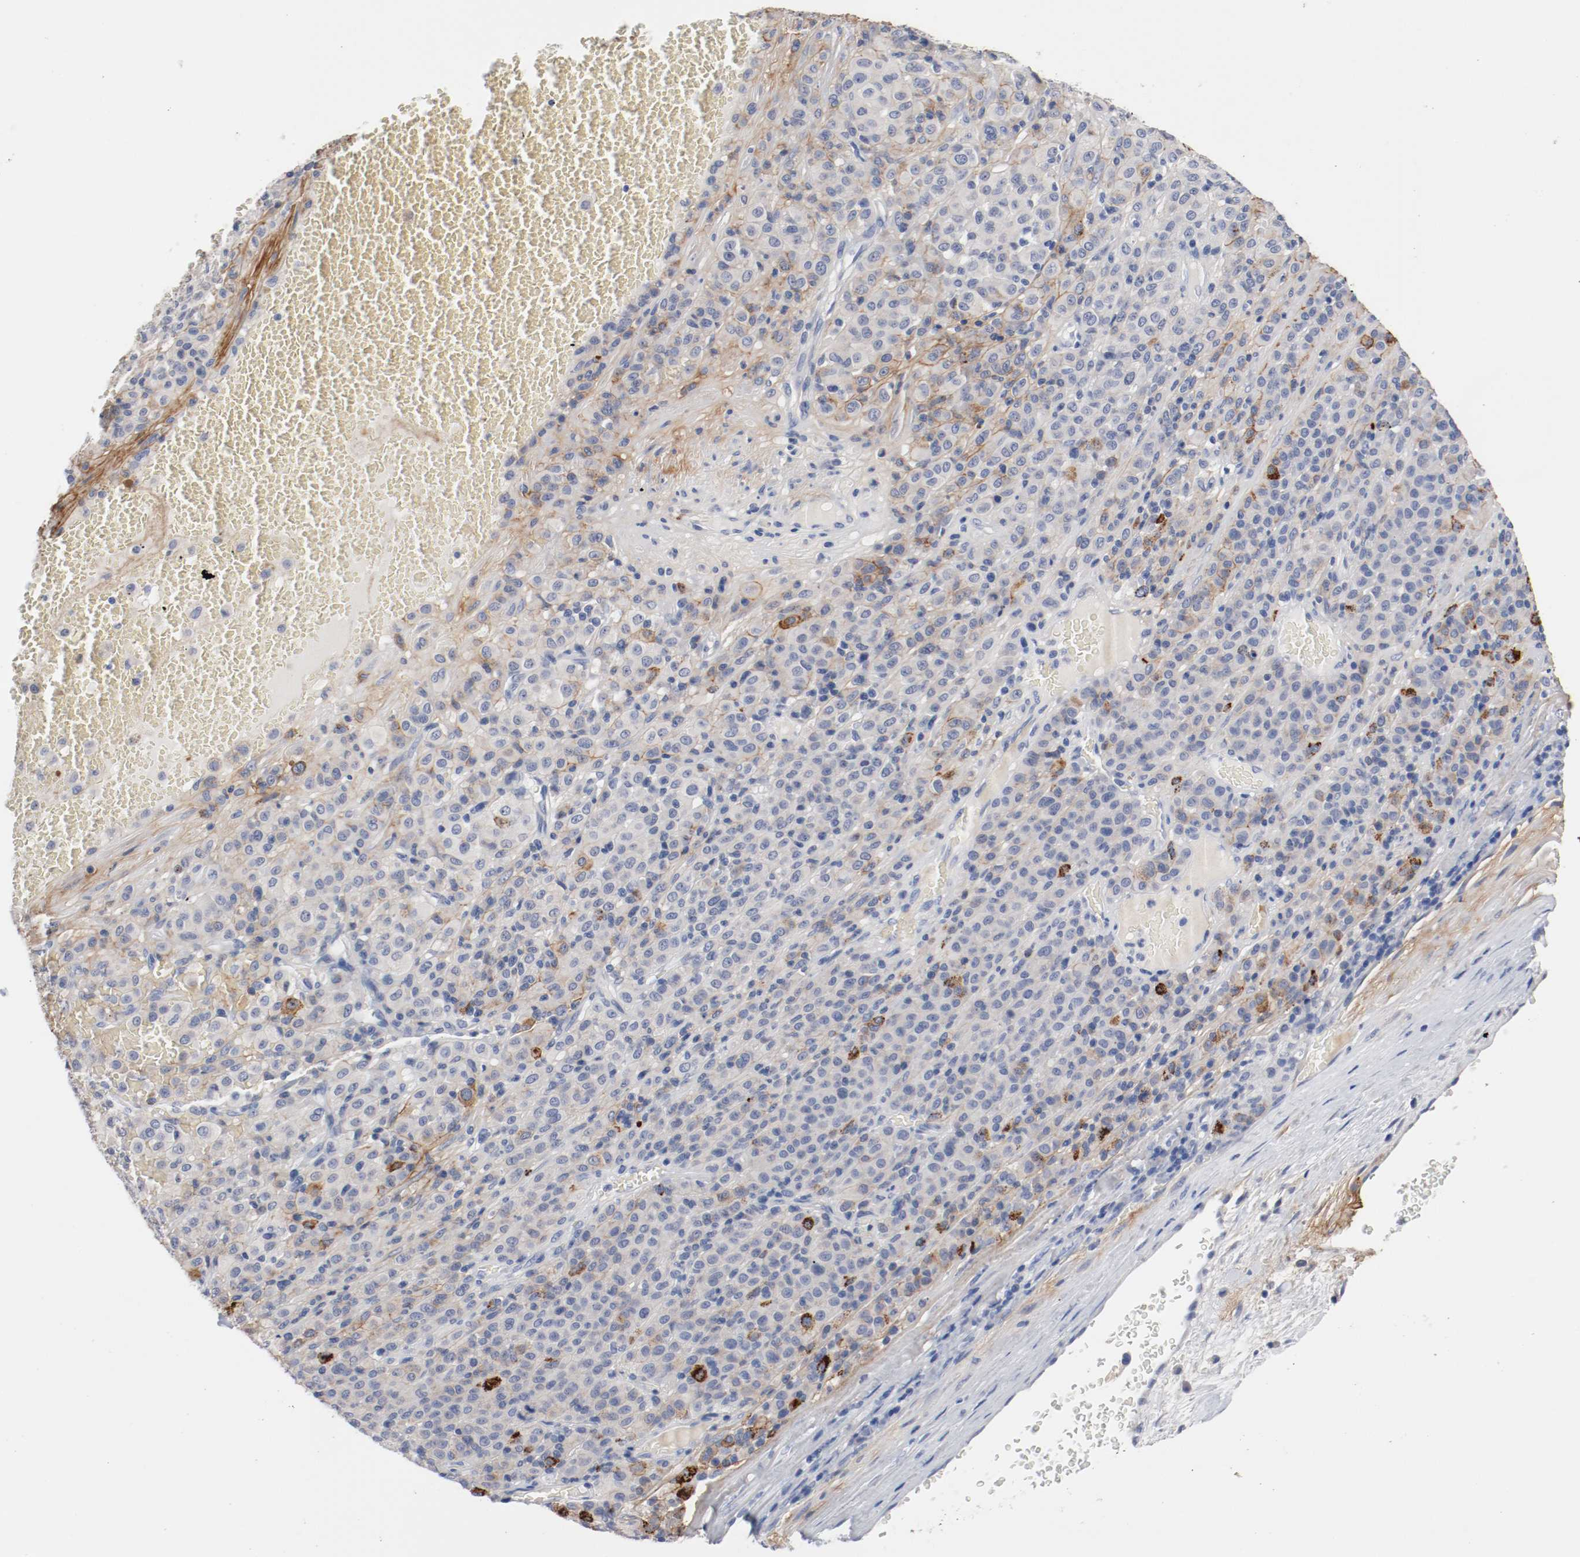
{"staining": {"intensity": "moderate", "quantity": "25%-75%", "location": "cytoplasmic/membranous"}, "tissue": "melanoma", "cell_type": "Tumor cells", "image_type": "cancer", "snomed": [{"axis": "morphology", "description": "Malignant melanoma, Metastatic site"}, {"axis": "topography", "description": "Pancreas"}], "caption": "Immunohistochemical staining of human malignant melanoma (metastatic site) demonstrates medium levels of moderate cytoplasmic/membranous protein positivity in approximately 25%-75% of tumor cells.", "gene": "TNC", "patient": {"sex": "female", "age": 30}}